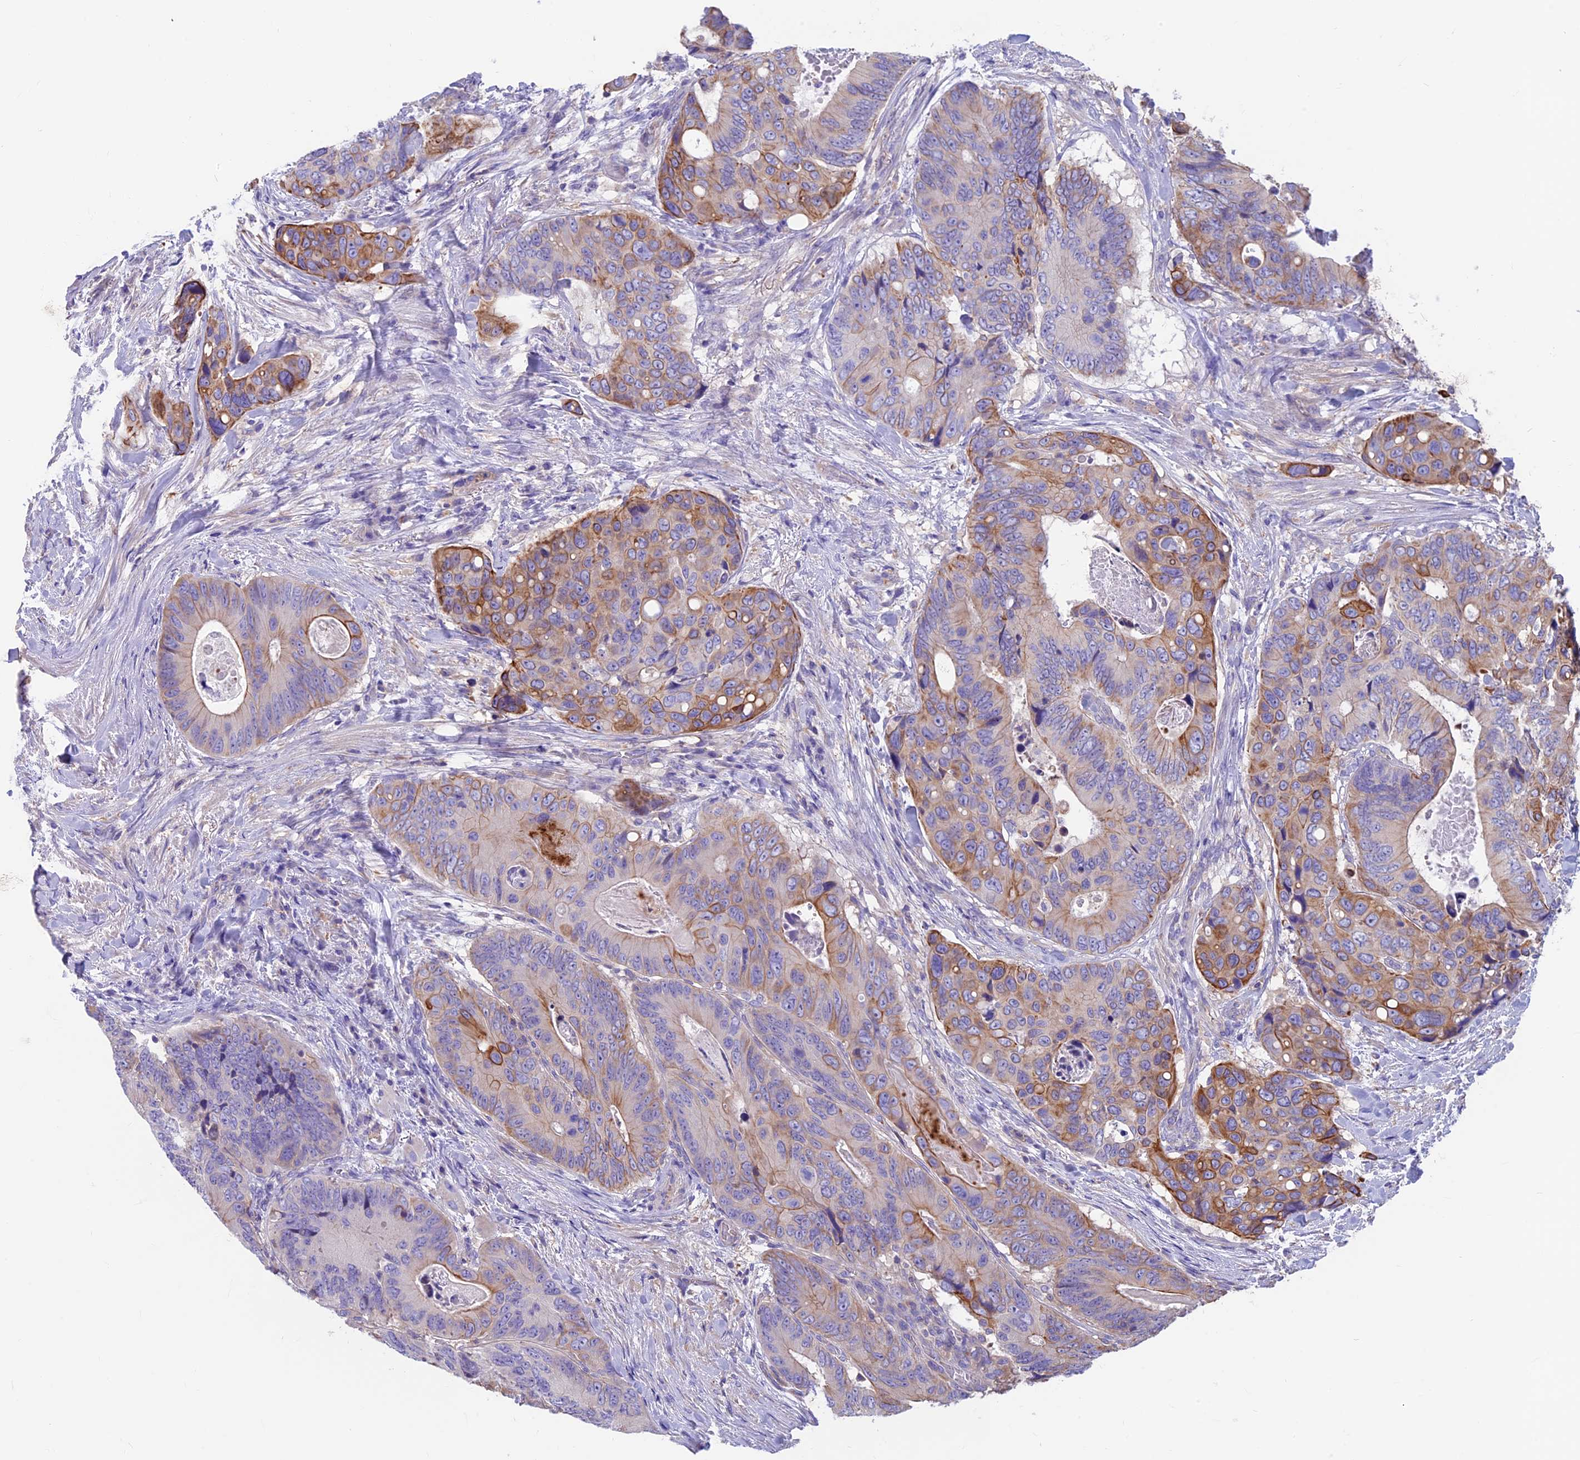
{"staining": {"intensity": "moderate", "quantity": "<25%", "location": "cytoplasmic/membranous"}, "tissue": "colorectal cancer", "cell_type": "Tumor cells", "image_type": "cancer", "snomed": [{"axis": "morphology", "description": "Adenocarcinoma, NOS"}, {"axis": "topography", "description": "Colon"}], "caption": "Human colorectal cancer (adenocarcinoma) stained with a protein marker shows moderate staining in tumor cells.", "gene": "CDAN1", "patient": {"sex": "male", "age": 84}}